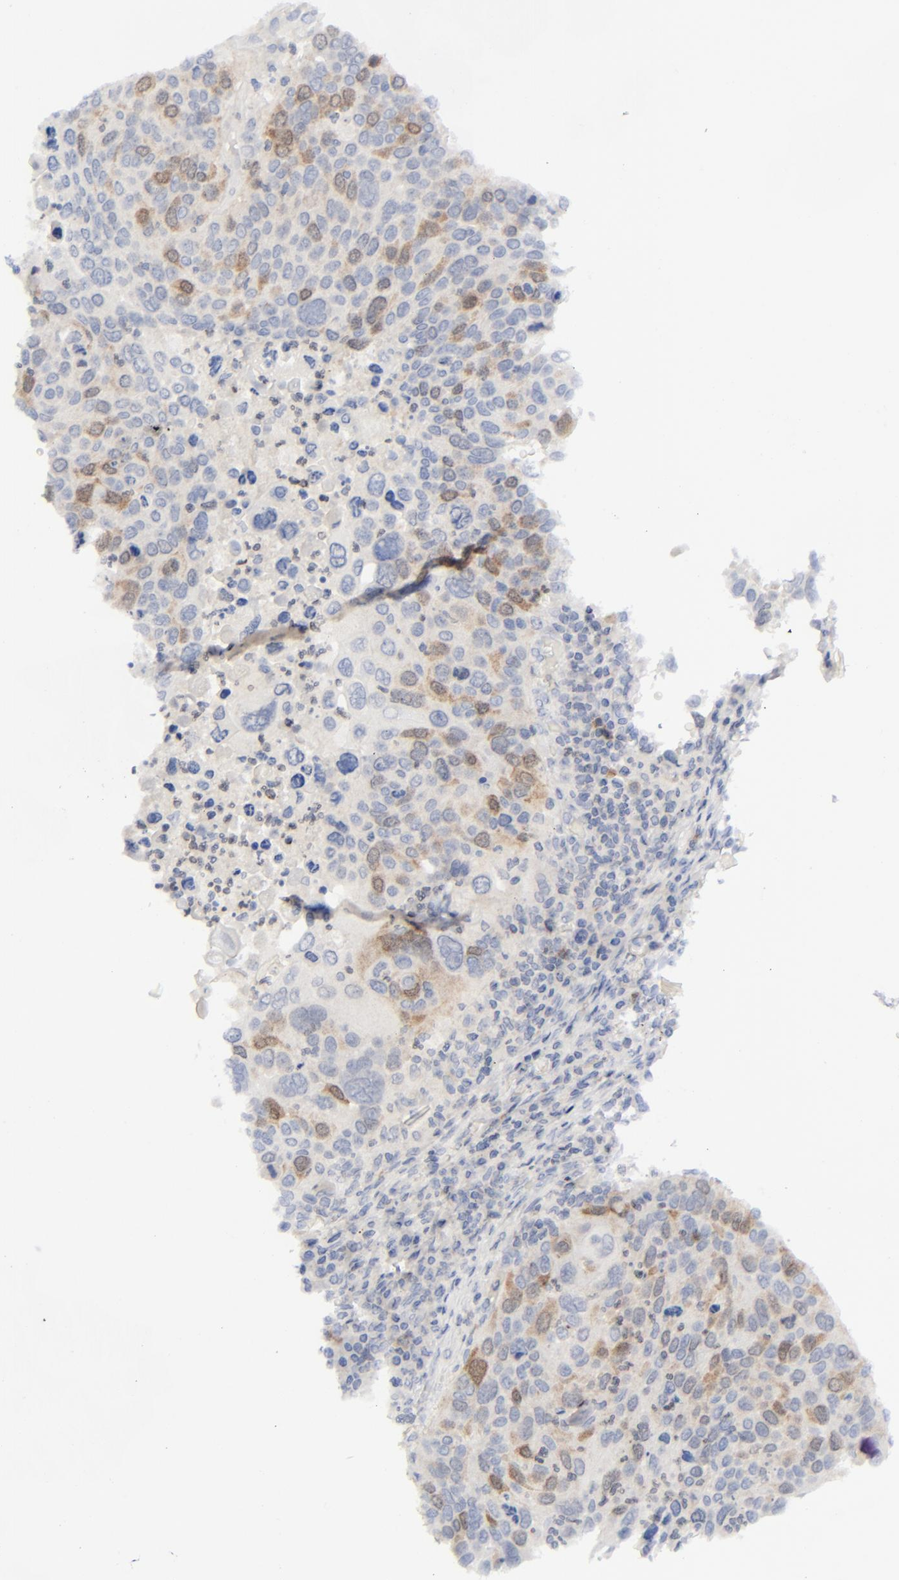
{"staining": {"intensity": "weak", "quantity": "<25%", "location": "nuclear"}, "tissue": "lung cancer", "cell_type": "Tumor cells", "image_type": "cancer", "snomed": [{"axis": "morphology", "description": "Squamous cell carcinoma, NOS"}, {"axis": "topography", "description": "Lung"}], "caption": "The immunohistochemistry micrograph has no significant positivity in tumor cells of squamous cell carcinoma (lung) tissue.", "gene": "AURKA", "patient": {"sex": "male", "age": 68}}